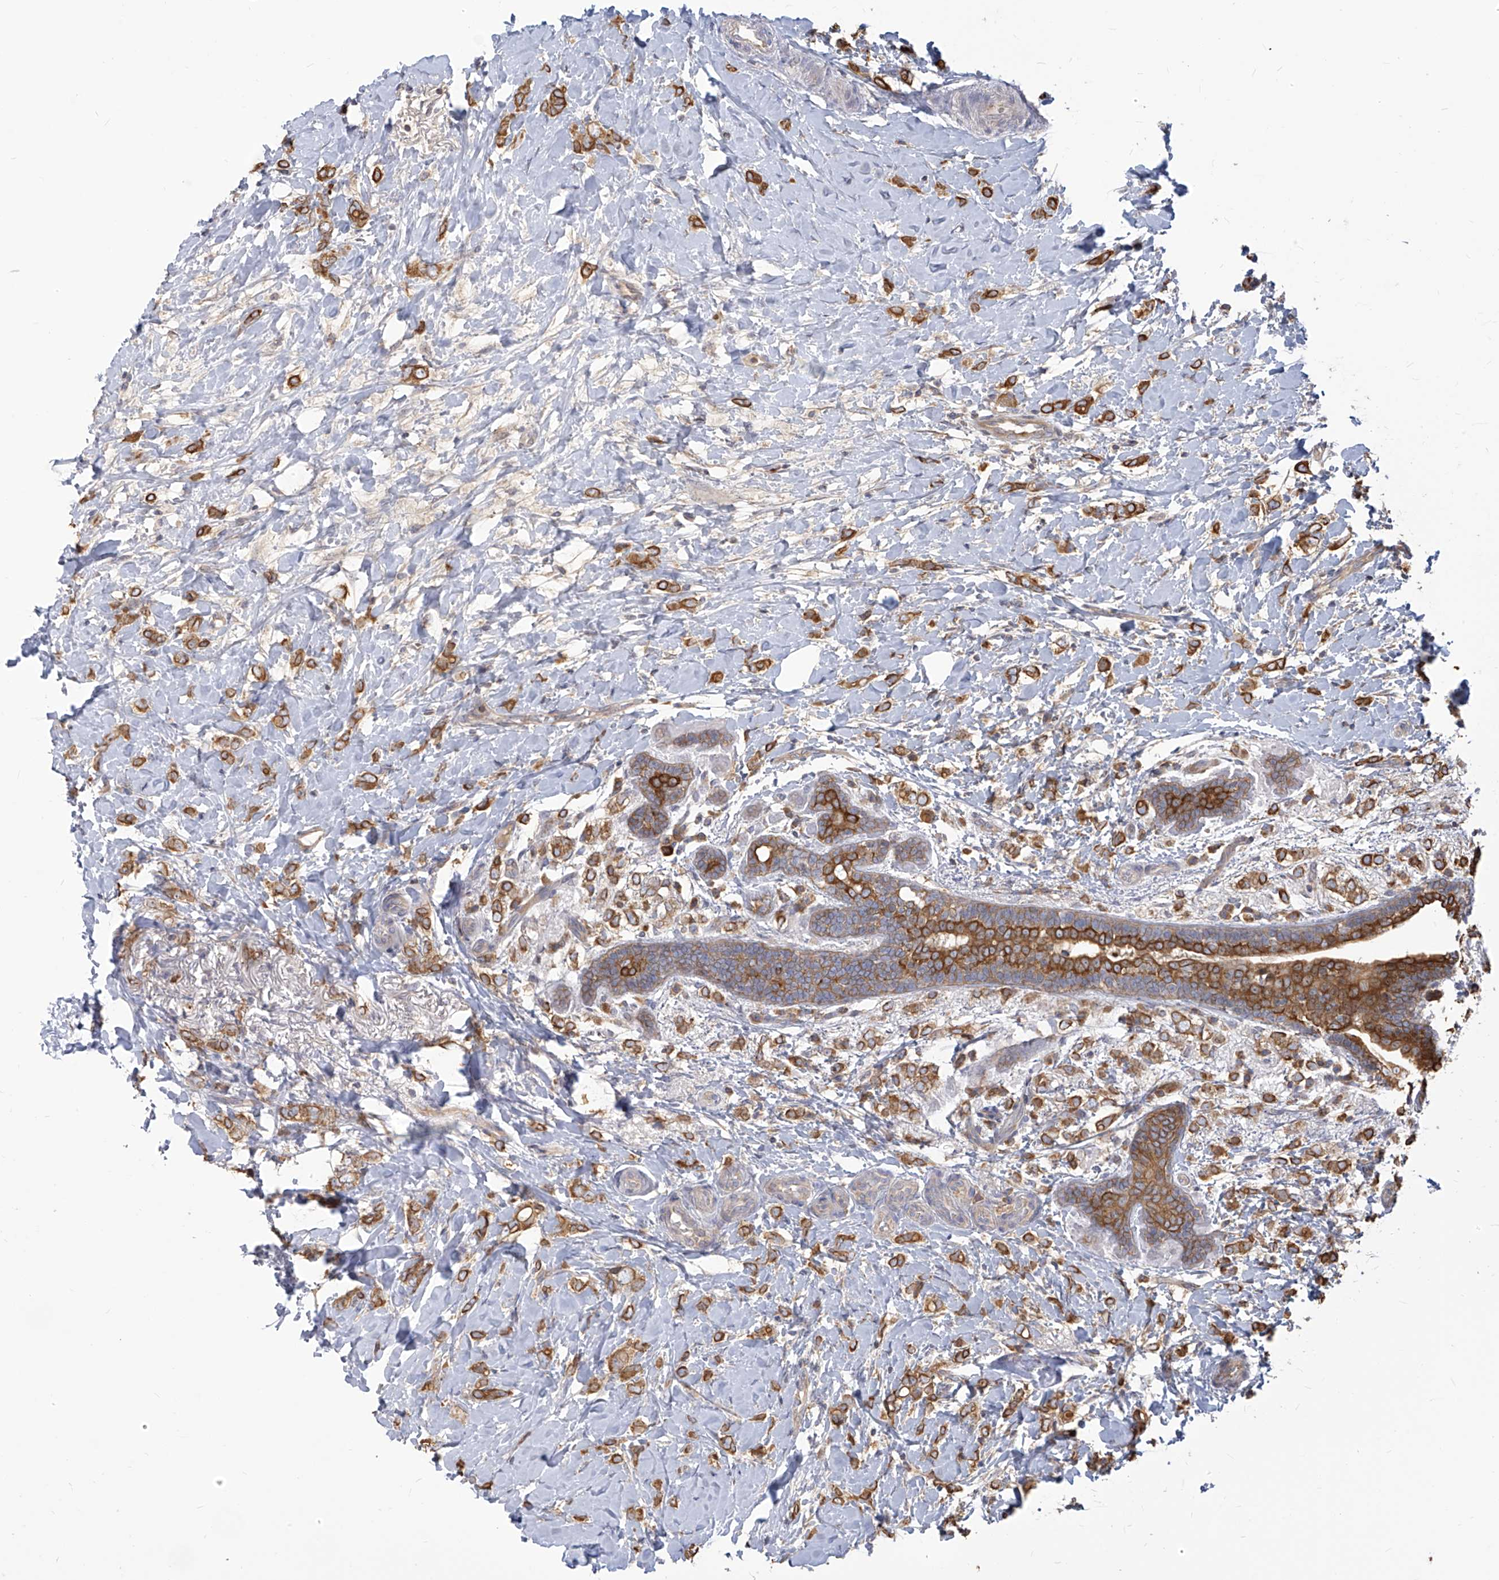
{"staining": {"intensity": "moderate", "quantity": ">75%", "location": "cytoplasmic/membranous"}, "tissue": "breast cancer", "cell_type": "Tumor cells", "image_type": "cancer", "snomed": [{"axis": "morphology", "description": "Normal tissue, NOS"}, {"axis": "morphology", "description": "Lobular carcinoma"}, {"axis": "topography", "description": "Breast"}], "caption": "There is medium levels of moderate cytoplasmic/membranous staining in tumor cells of breast cancer (lobular carcinoma), as demonstrated by immunohistochemical staining (brown color).", "gene": "FAM83B", "patient": {"sex": "female", "age": 47}}